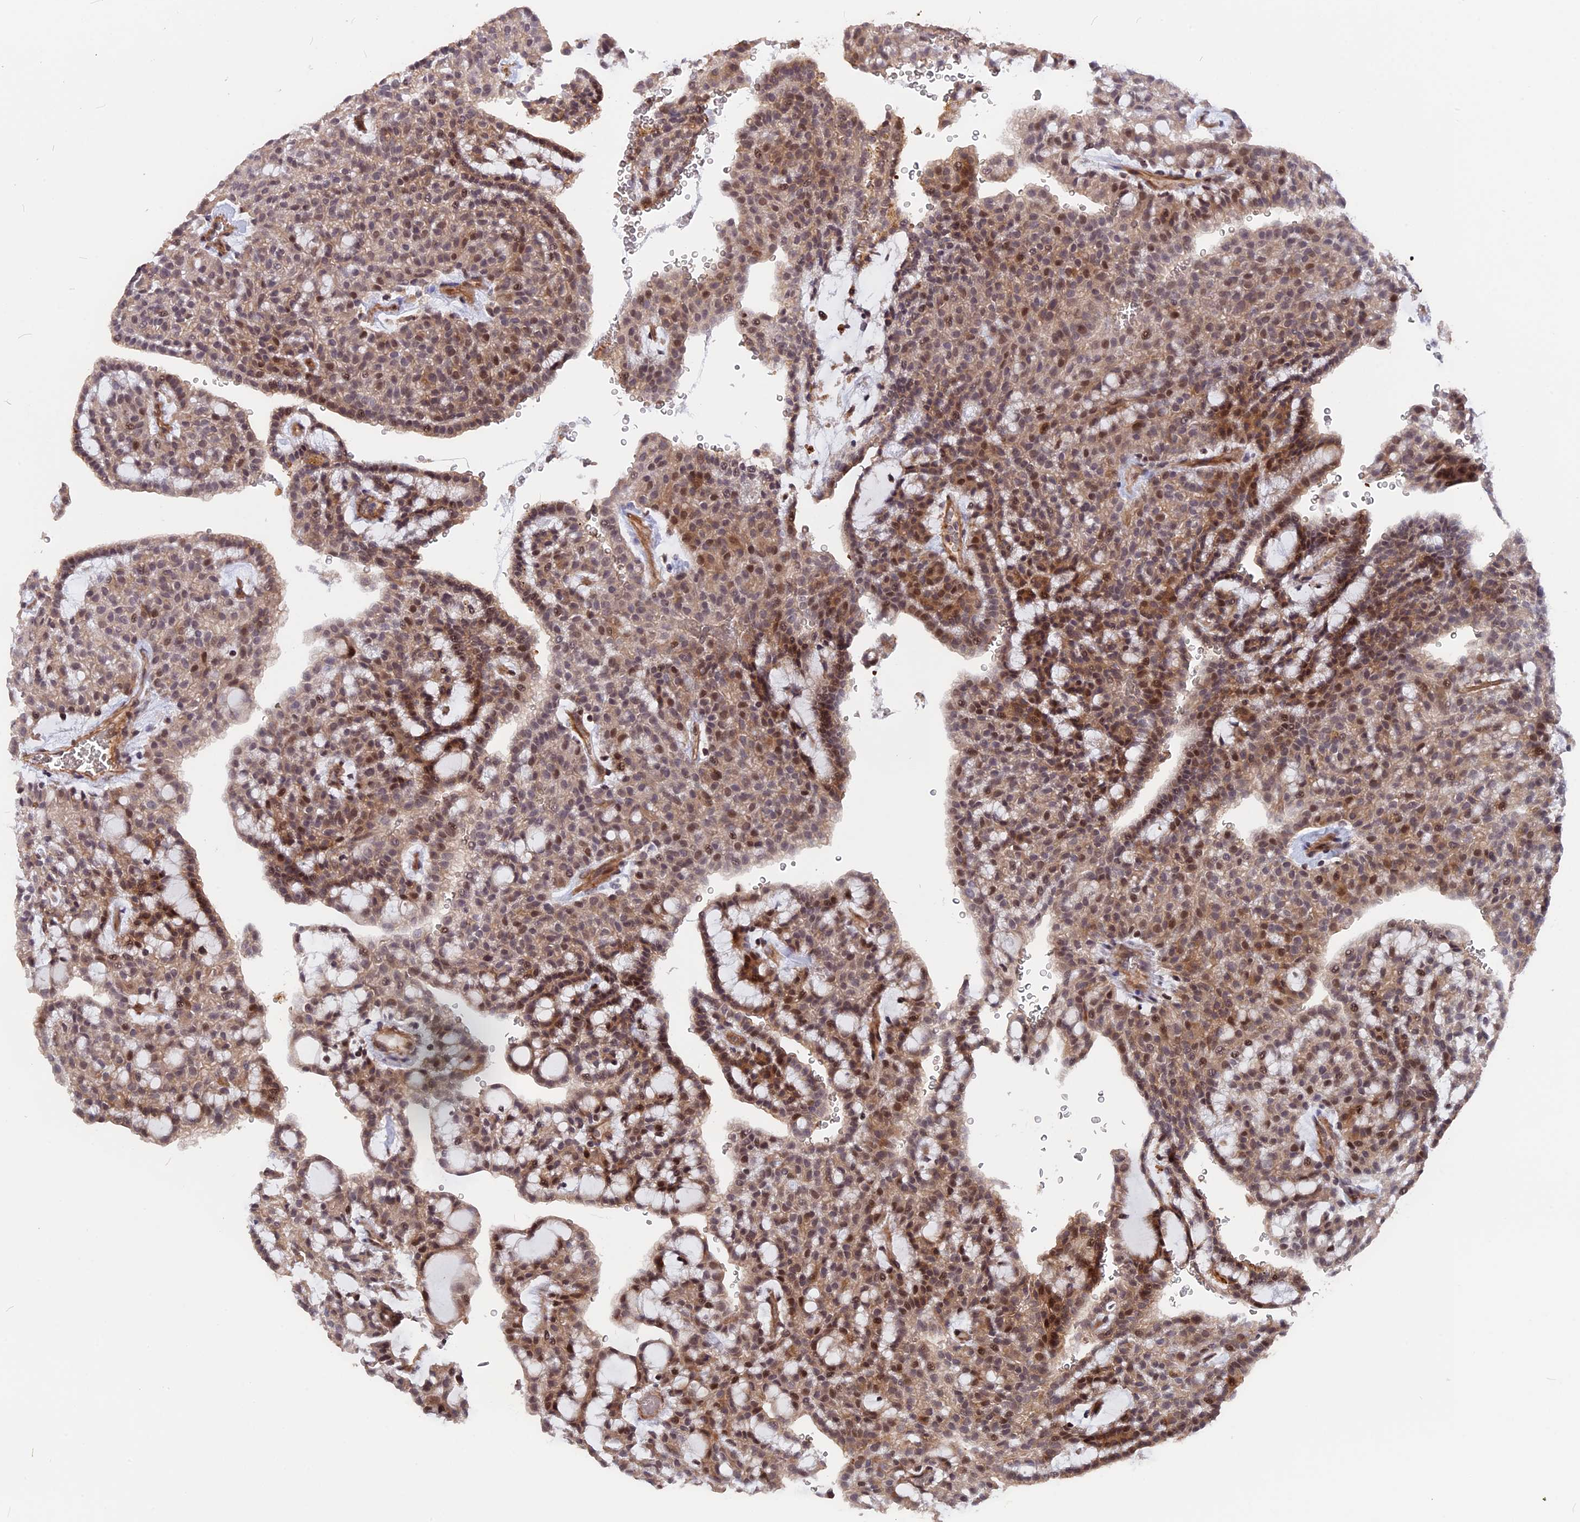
{"staining": {"intensity": "moderate", "quantity": "25%-75%", "location": "cytoplasmic/membranous,nuclear"}, "tissue": "renal cancer", "cell_type": "Tumor cells", "image_type": "cancer", "snomed": [{"axis": "morphology", "description": "Adenocarcinoma, NOS"}, {"axis": "topography", "description": "Kidney"}], "caption": "Brown immunohistochemical staining in adenocarcinoma (renal) exhibits moderate cytoplasmic/membranous and nuclear staining in about 25%-75% of tumor cells.", "gene": "ZC3H10", "patient": {"sex": "male", "age": 63}}